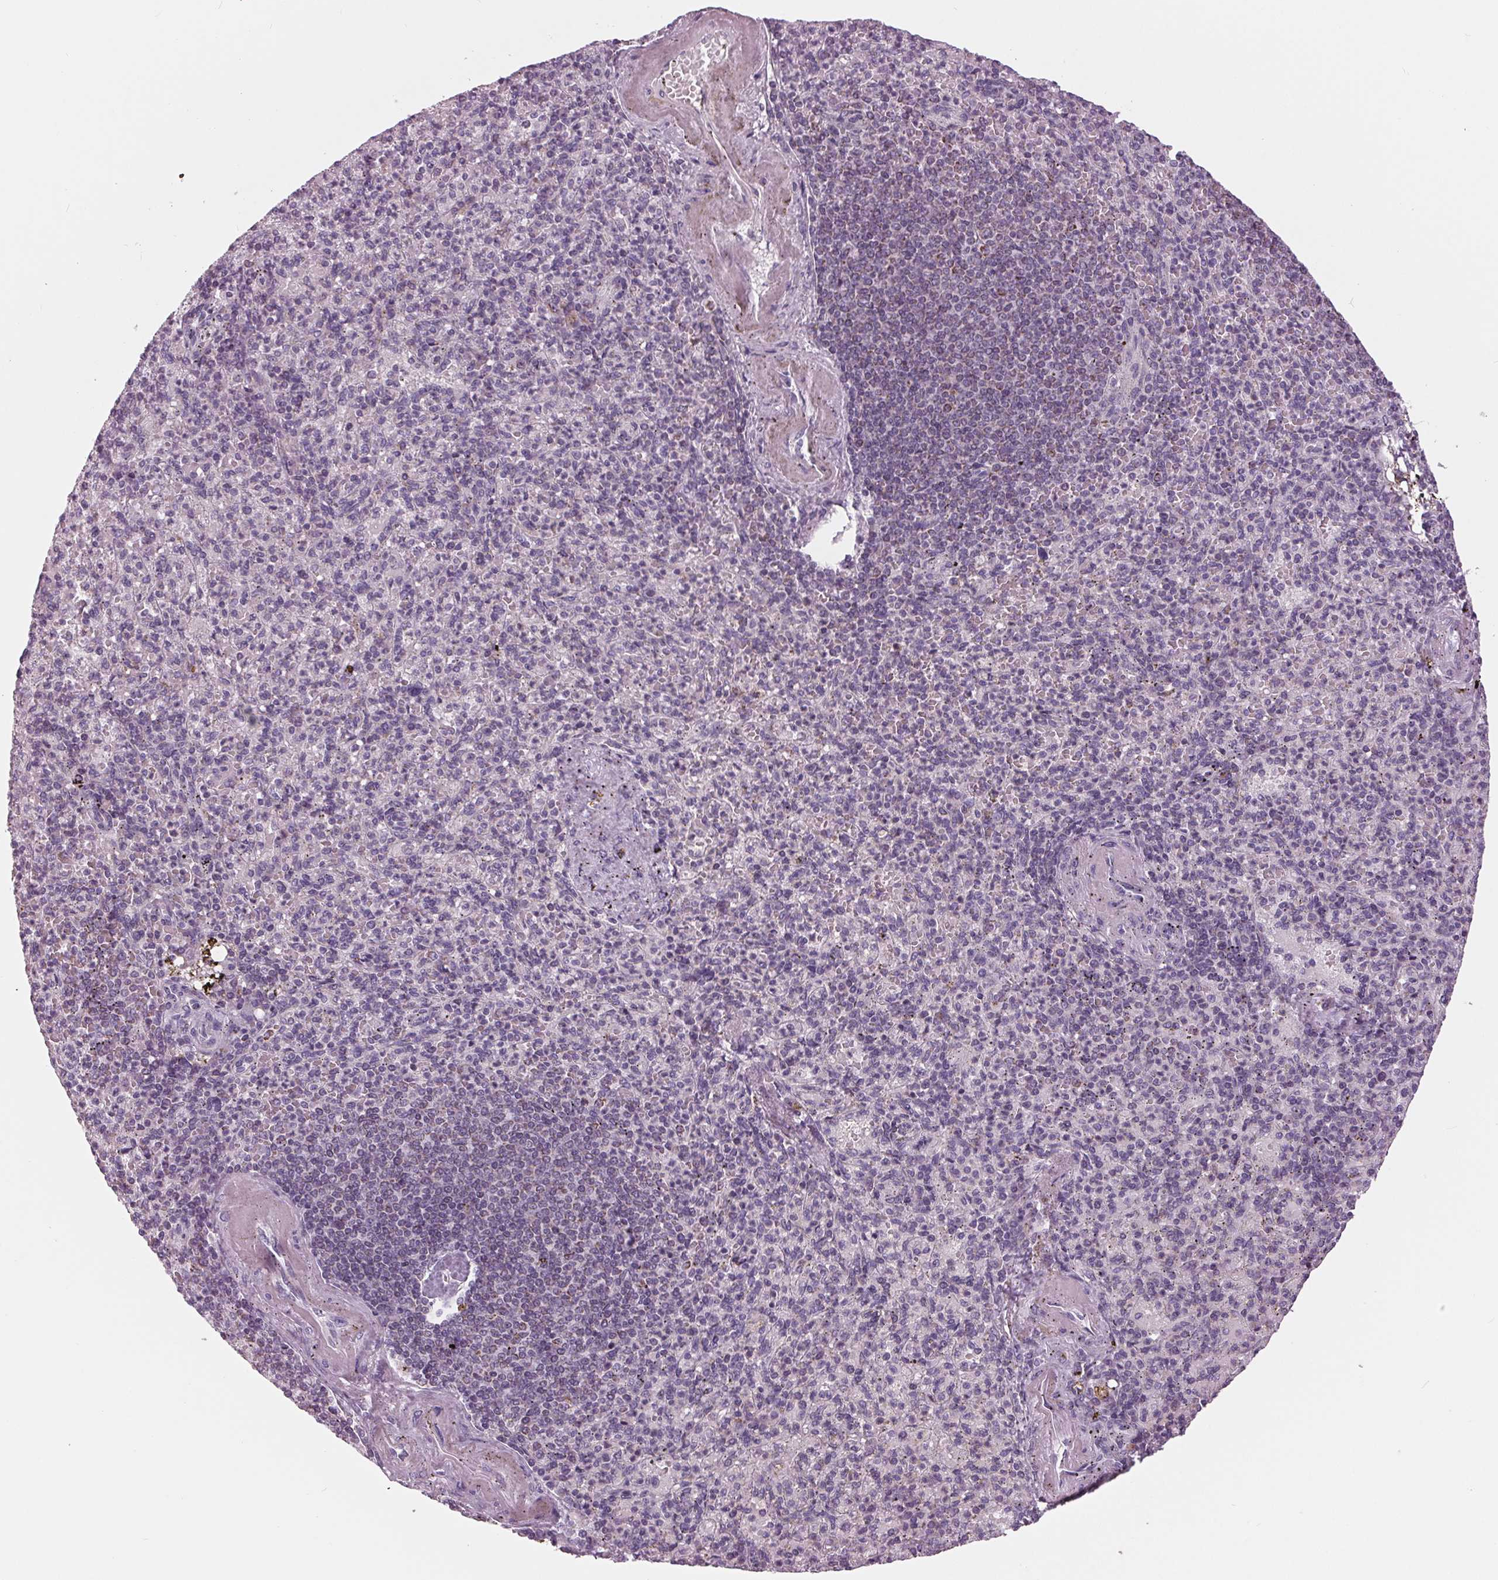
{"staining": {"intensity": "negative", "quantity": "none", "location": "none"}, "tissue": "spleen", "cell_type": "Cells in red pulp", "image_type": "normal", "snomed": [{"axis": "morphology", "description": "Normal tissue, NOS"}, {"axis": "topography", "description": "Spleen"}], "caption": "Spleen stained for a protein using immunohistochemistry reveals no staining cells in red pulp.", "gene": "SAMD4A", "patient": {"sex": "female", "age": 74}}